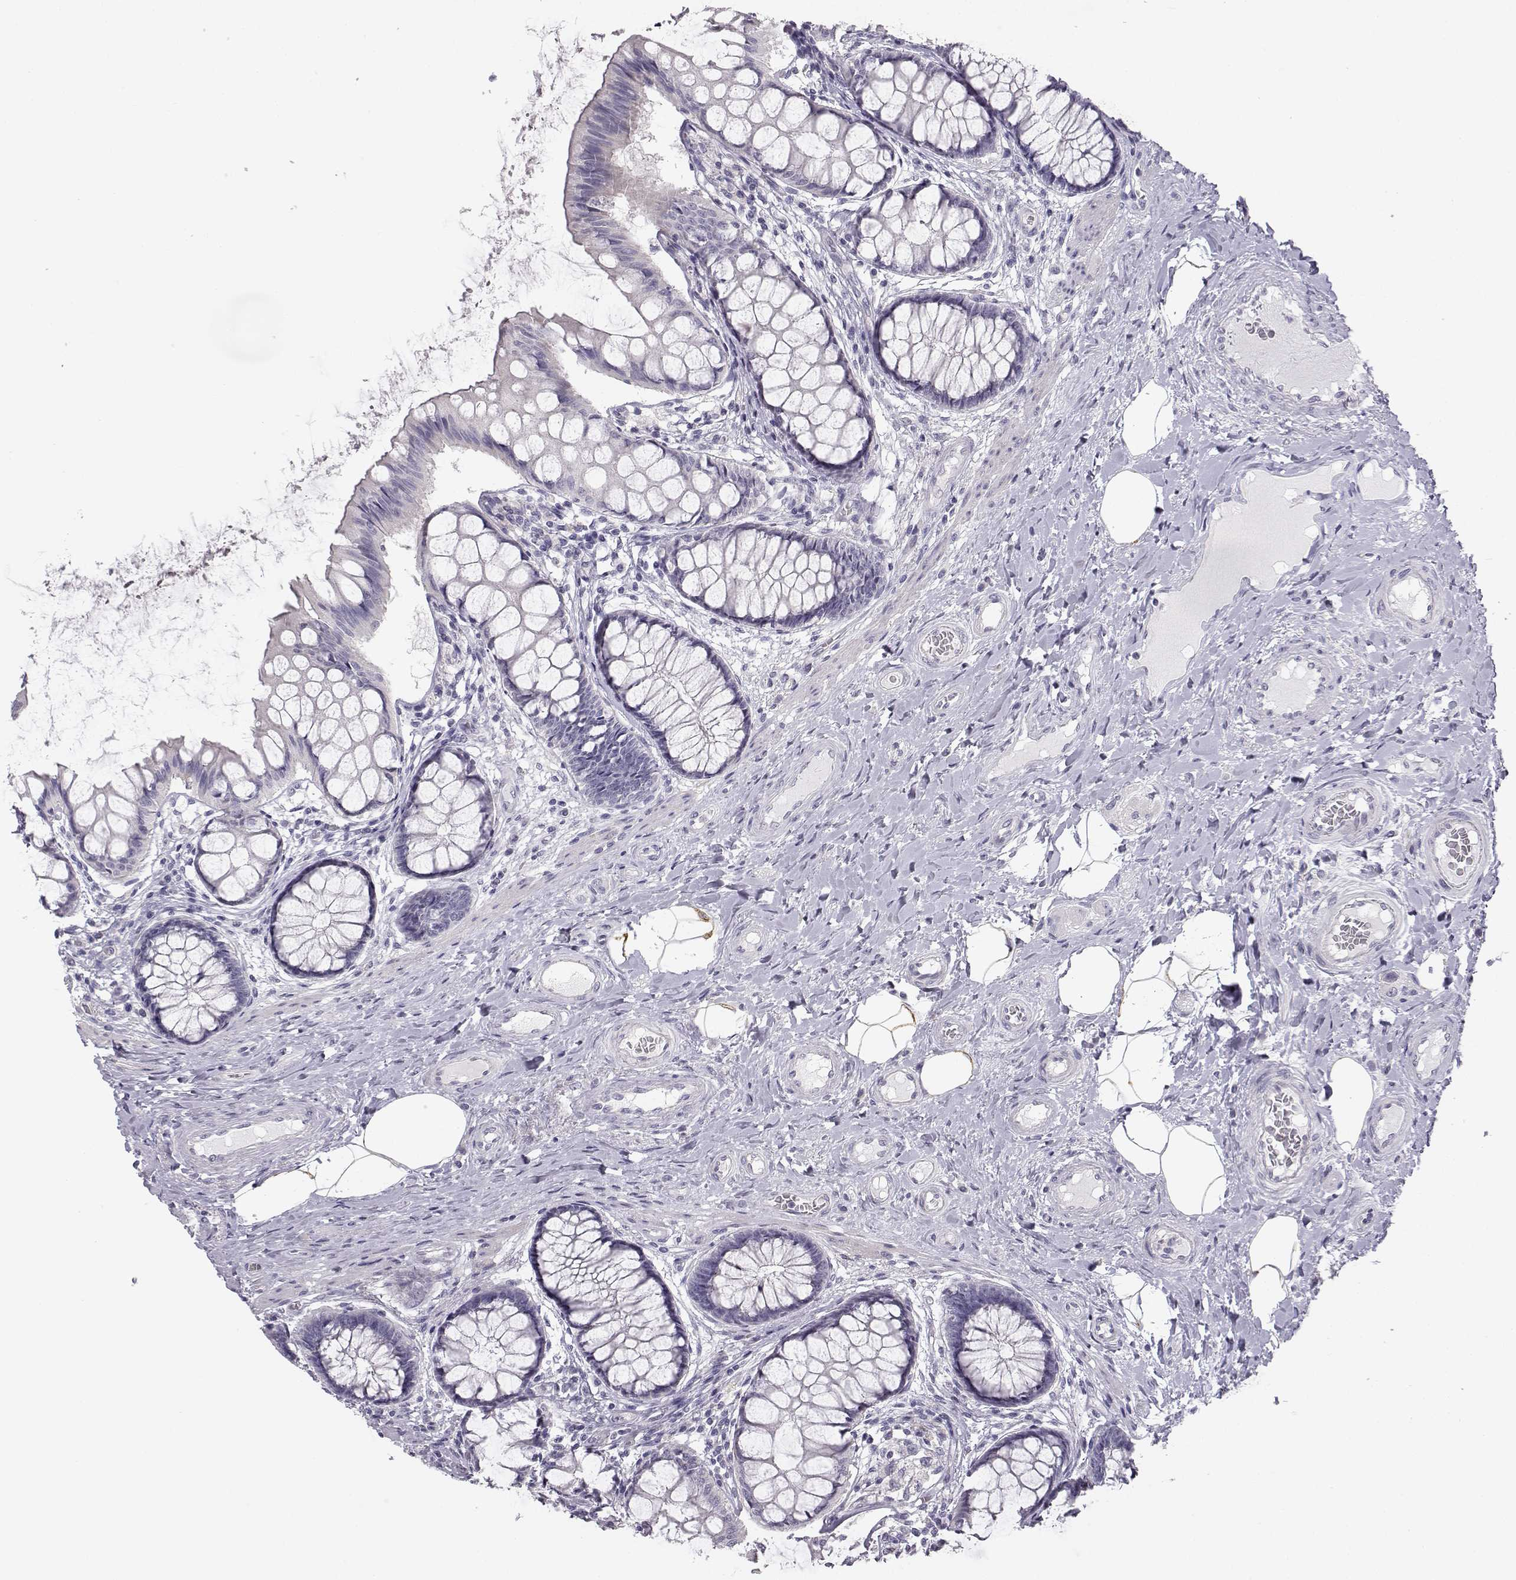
{"staining": {"intensity": "negative", "quantity": "none", "location": "none"}, "tissue": "colon", "cell_type": "Endothelial cells", "image_type": "normal", "snomed": [{"axis": "morphology", "description": "Normal tissue, NOS"}, {"axis": "topography", "description": "Colon"}], "caption": "This is a photomicrograph of IHC staining of unremarkable colon, which shows no expression in endothelial cells. (DAB (3,3'-diaminobenzidine) IHC, high magnification).", "gene": "MYCBPAP", "patient": {"sex": "female", "age": 65}}